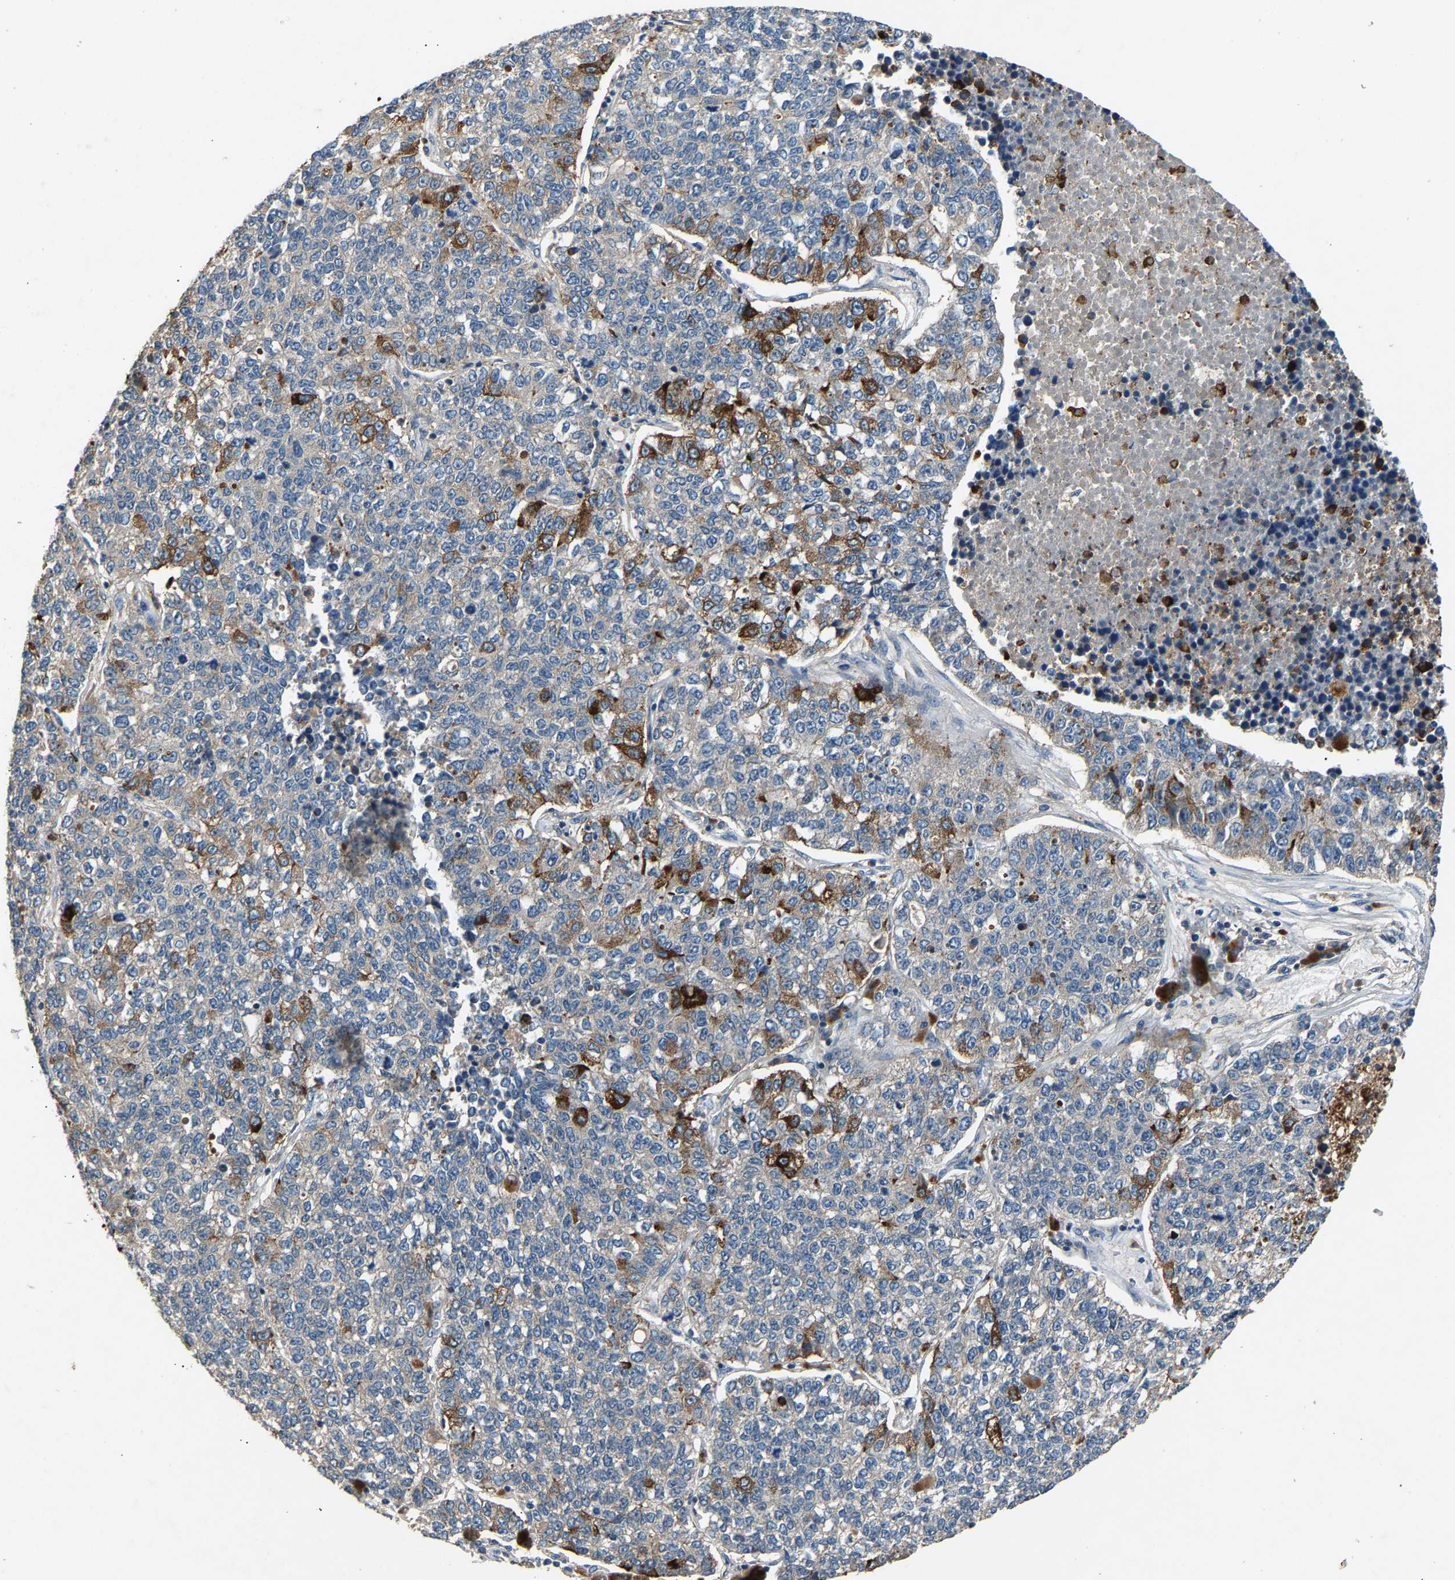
{"staining": {"intensity": "moderate", "quantity": "<25%", "location": "cytoplasmic/membranous"}, "tissue": "lung cancer", "cell_type": "Tumor cells", "image_type": "cancer", "snomed": [{"axis": "morphology", "description": "Adenocarcinoma, NOS"}, {"axis": "topography", "description": "Lung"}], "caption": "Protein staining shows moderate cytoplasmic/membranous staining in about <25% of tumor cells in lung adenocarcinoma.", "gene": "PPID", "patient": {"sex": "male", "age": 49}}